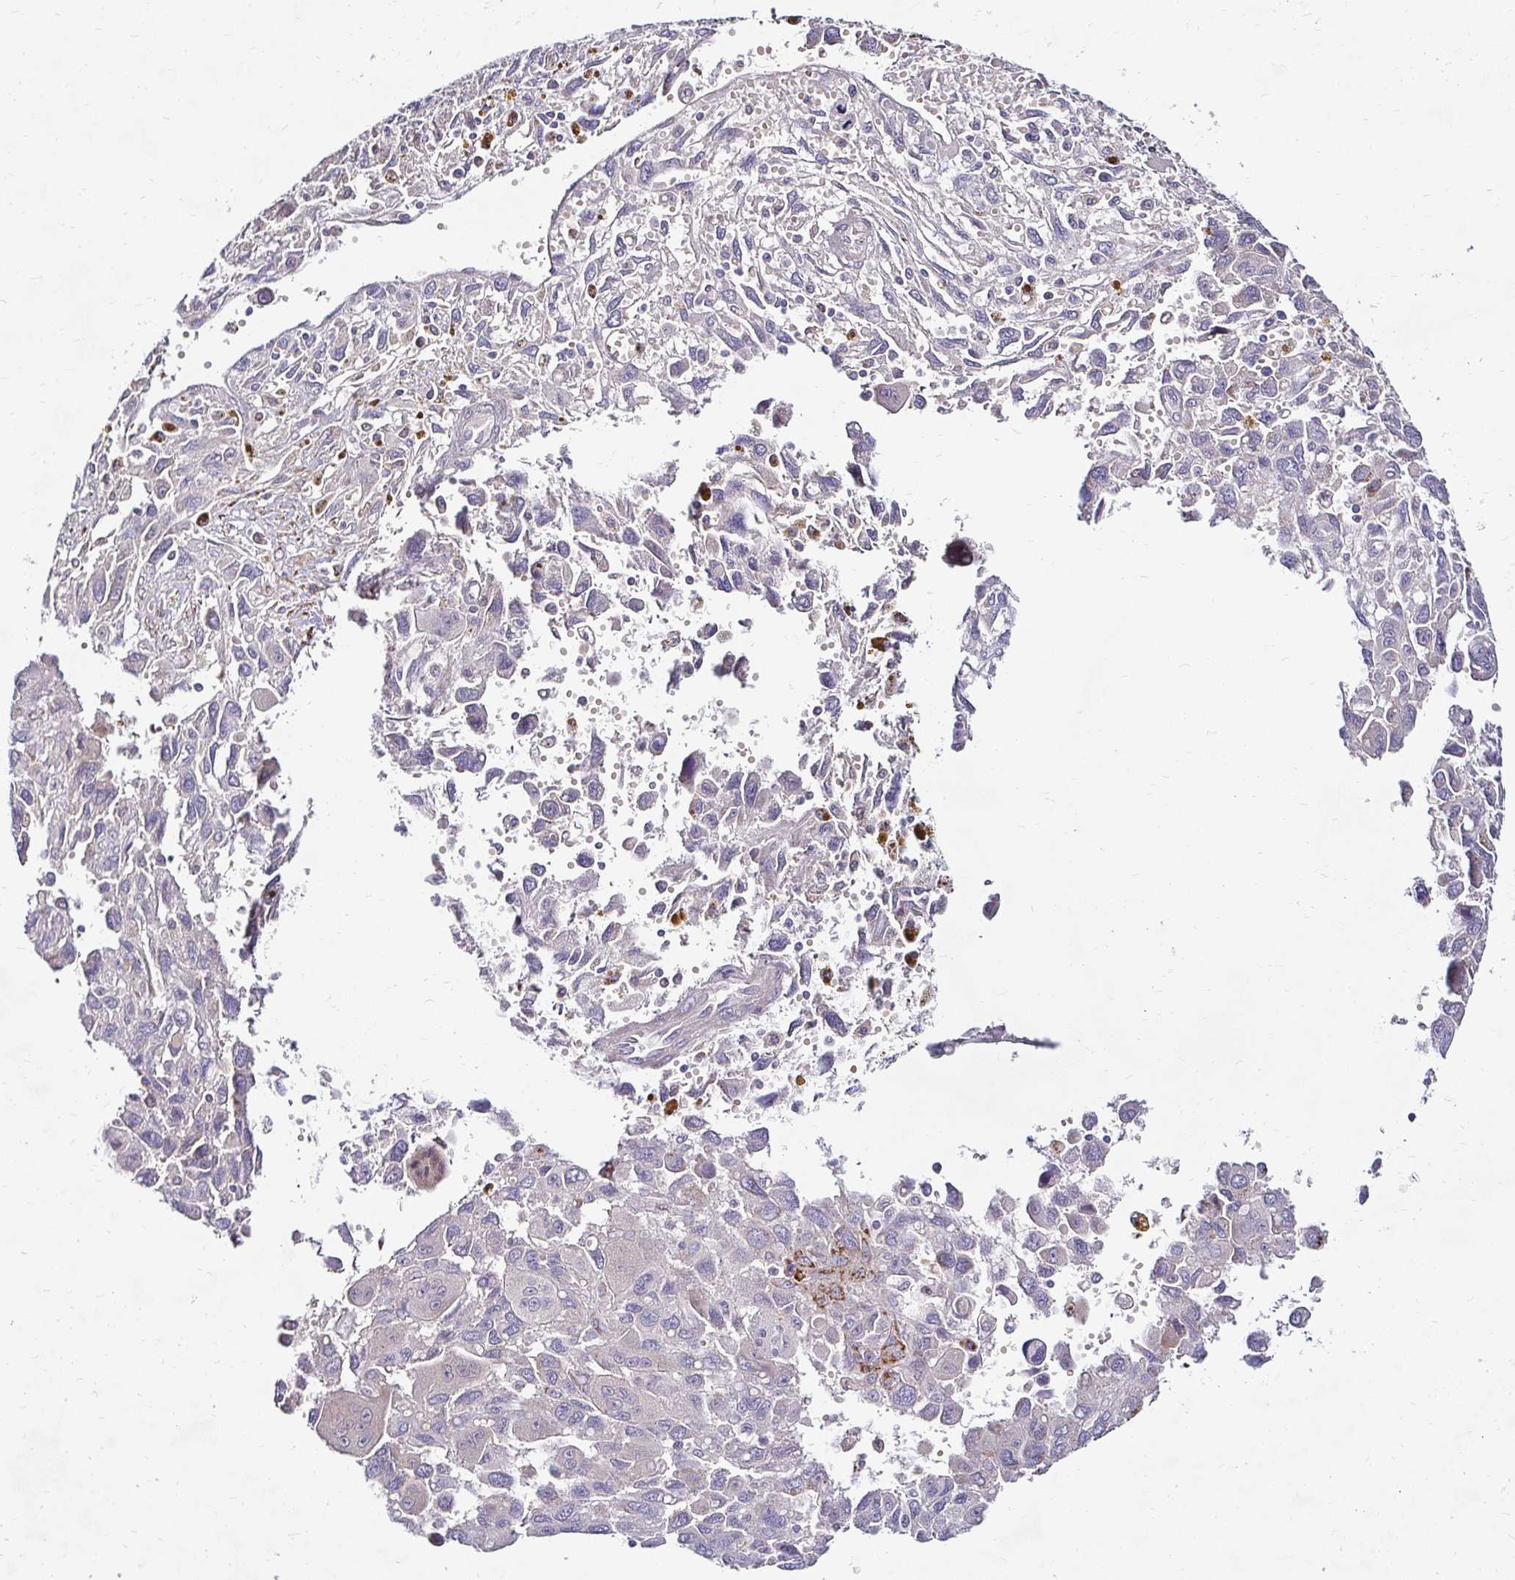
{"staining": {"intensity": "negative", "quantity": "none", "location": "none"}, "tissue": "pancreatic cancer", "cell_type": "Tumor cells", "image_type": "cancer", "snomed": [{"axis": "morphology", "description": "Adenocarcinoma, NOS"}, {"axis": "topography", "description": "Pancreas"}], "caption": "Immunohistochemistry (IHC) histopathology image of pancreatic cancer stained for a protein (brown), which exhibits no expression in tumor cells.", "gene": "IDUA", "patient": {"sex": "female", "age": 47}}